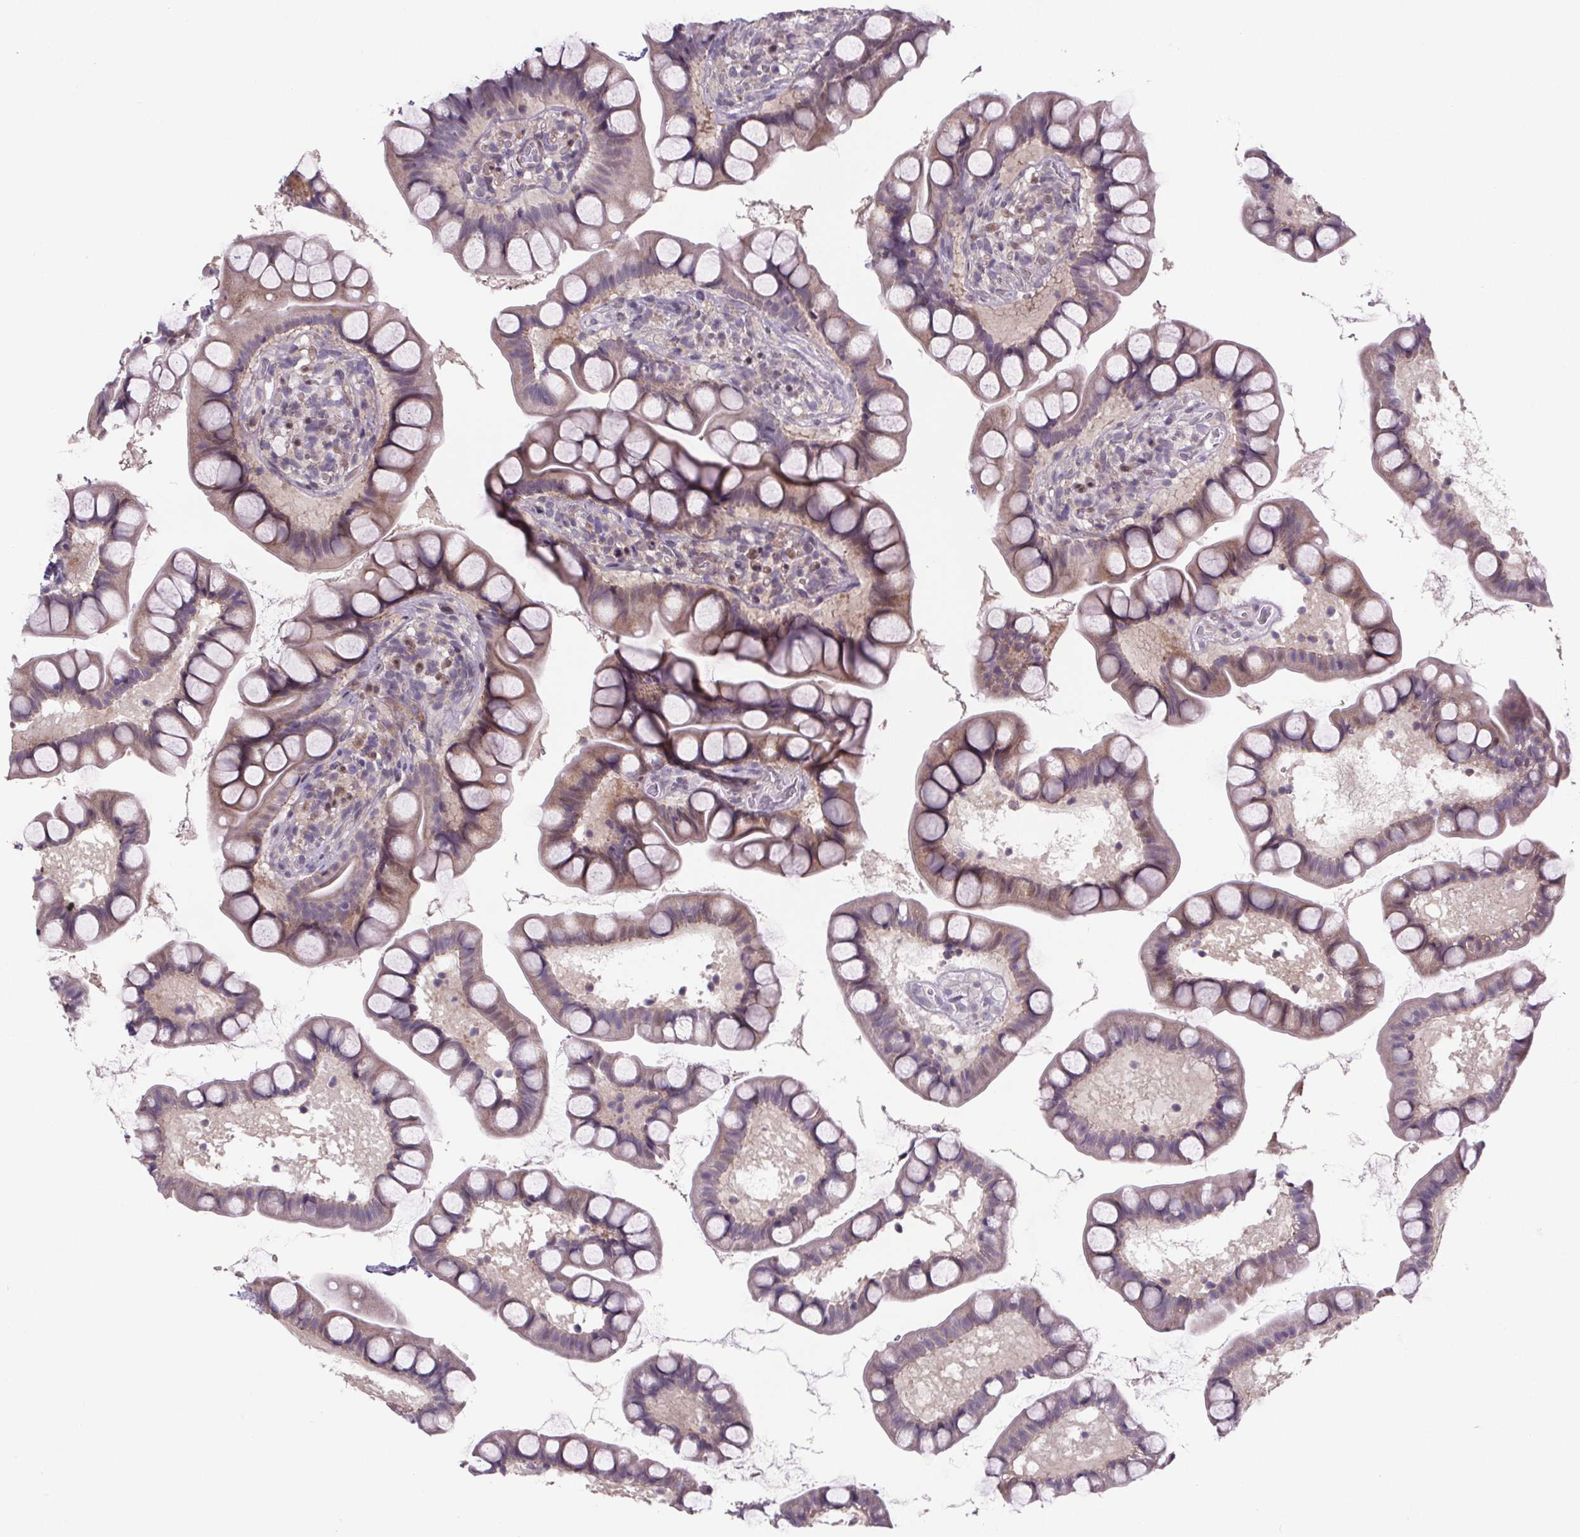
{"staining": {"intensity": "weak", "quantity": "<25%", "location": "cytoplasmic/membranous"}, "tissue": "small intestine", "cell_type": "Glandular cells", "image_type": "normal", "snomed": [{"axis": "morphology", "description": "Normal tissue, NOS"}, {"axis": "topography", "description": "Small intestine"}], "caption": "This is an IHC micrograph of unremarkable small intestine. There is no positivity in glandular cells.", "gene": "TTC12", "patient": {"sex": "male", "age": 70}}